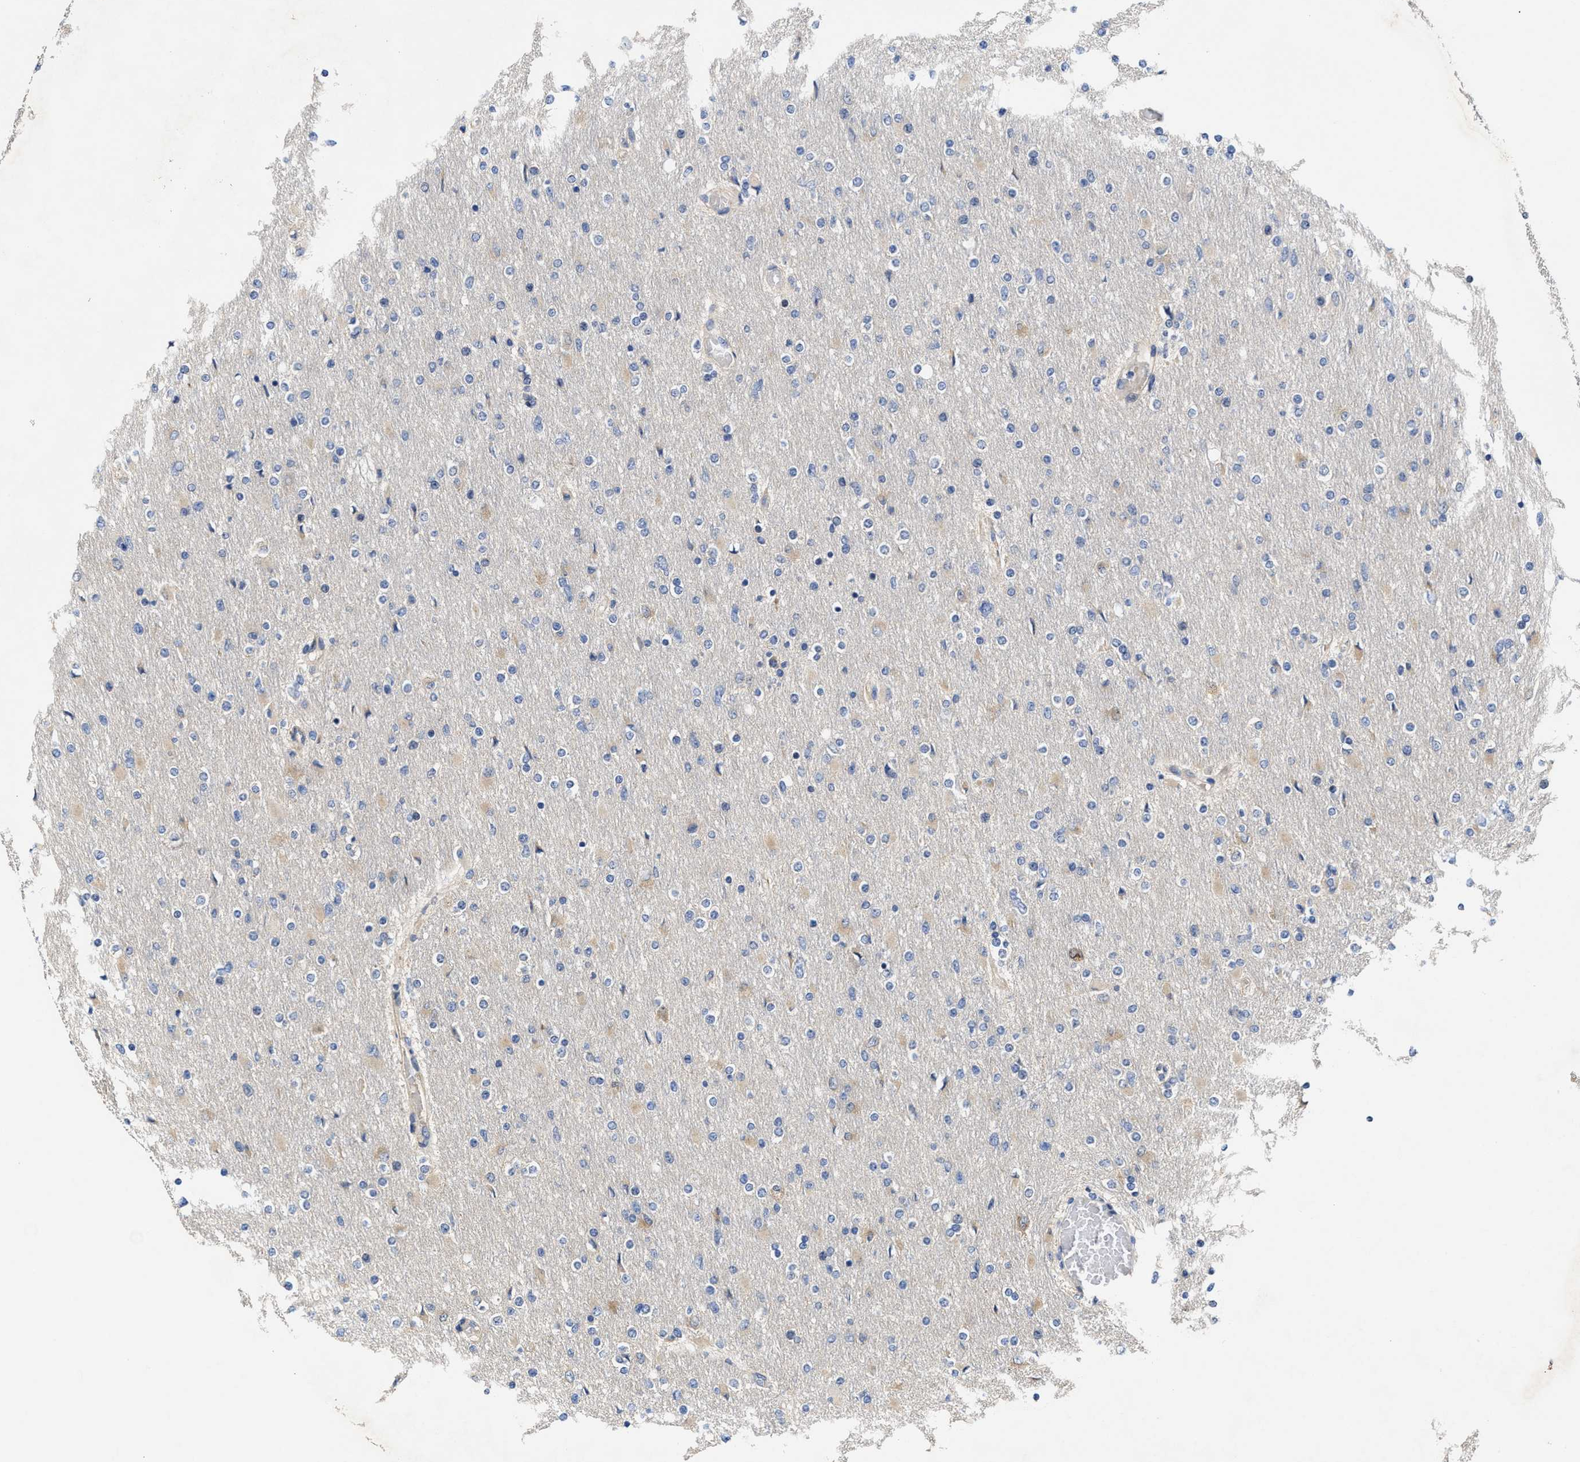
{"staining": {"intensity": "negative", "quantity": "none", "location": "none"}, "tissue": "glioma", "cell_type": "Tumor cells", "image_type": "cancer", "snomed": [{"axis": "morphology", "description": "Glioma, malignant, High grade"}, {"axis": "topography", "description": "Cerebral cortex"}], "caption": "DAB (3,3'-diaminobenzidine) immunohistochemical staining of glioma exhibits no significant positivity in tumor cells. (DAB (3,3'-diaminobenzidine) IHC with hematoxylin counter stain).", "gene": "TRAF6", "patient": {"sex": "female", "age": 36}}